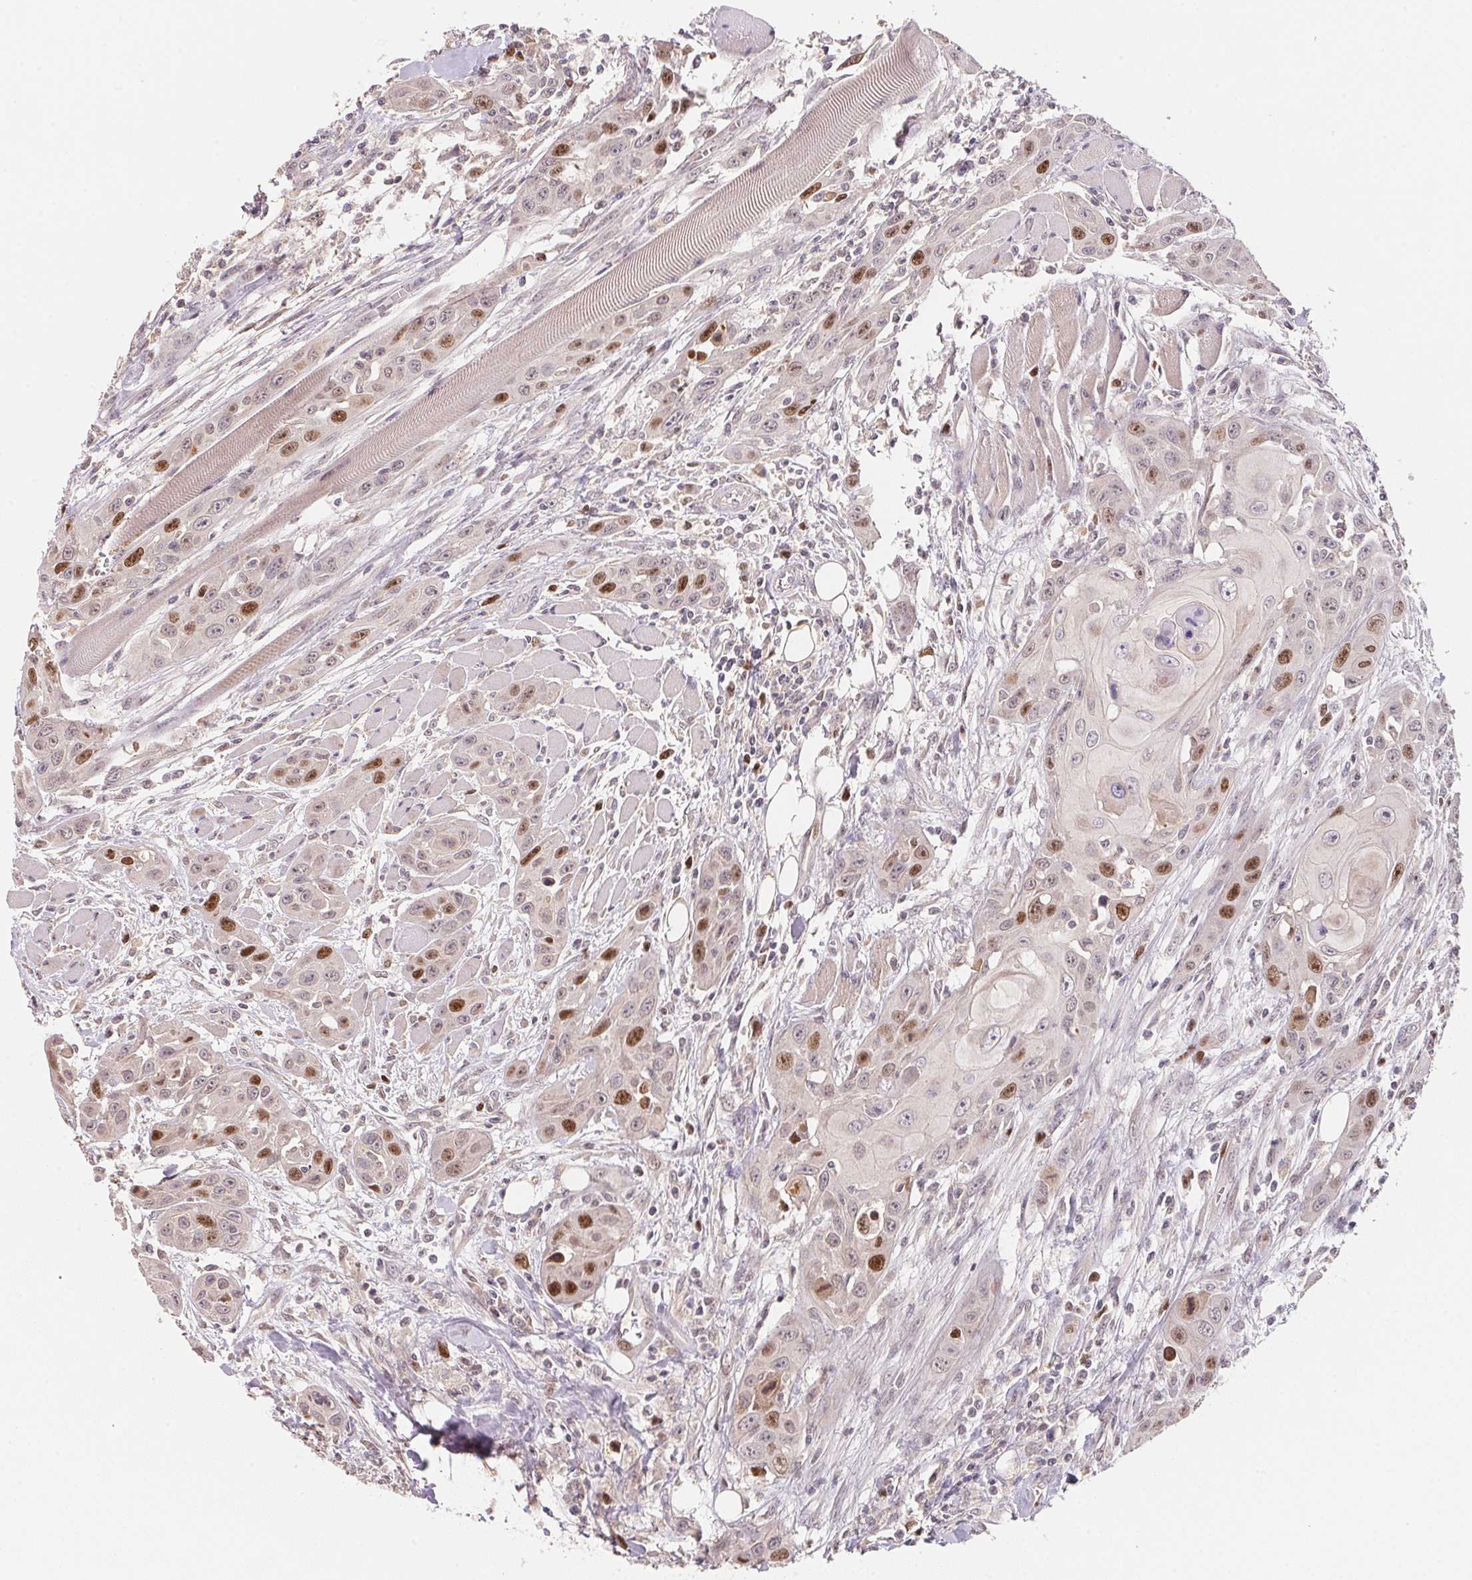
{"staining": {"intensity": "strong", "quantity": "25%-75%", "location": "nuclear"}, "tissue": "head and neck cancer", "cell_type": "Tumor cells", "image_type": "cancer", "snomed": [{"axis": "morphology", "description": "Squamous cell carcinoma, NOS"}, {"axis": "topography", "description": "Head-Neck"}], "caption": "IHC (DAB) staining of human head and neck squamous cell carcinoma exhibits strong nuclear protein staining in about 25%-75% of tumor cells. Using DAB (brown) and hematoxylin (blue) stains, captured at high magnification using brightfield microscopy.", "gene": "KIFC1", "patient": {"sex": "female", "age": 80}}